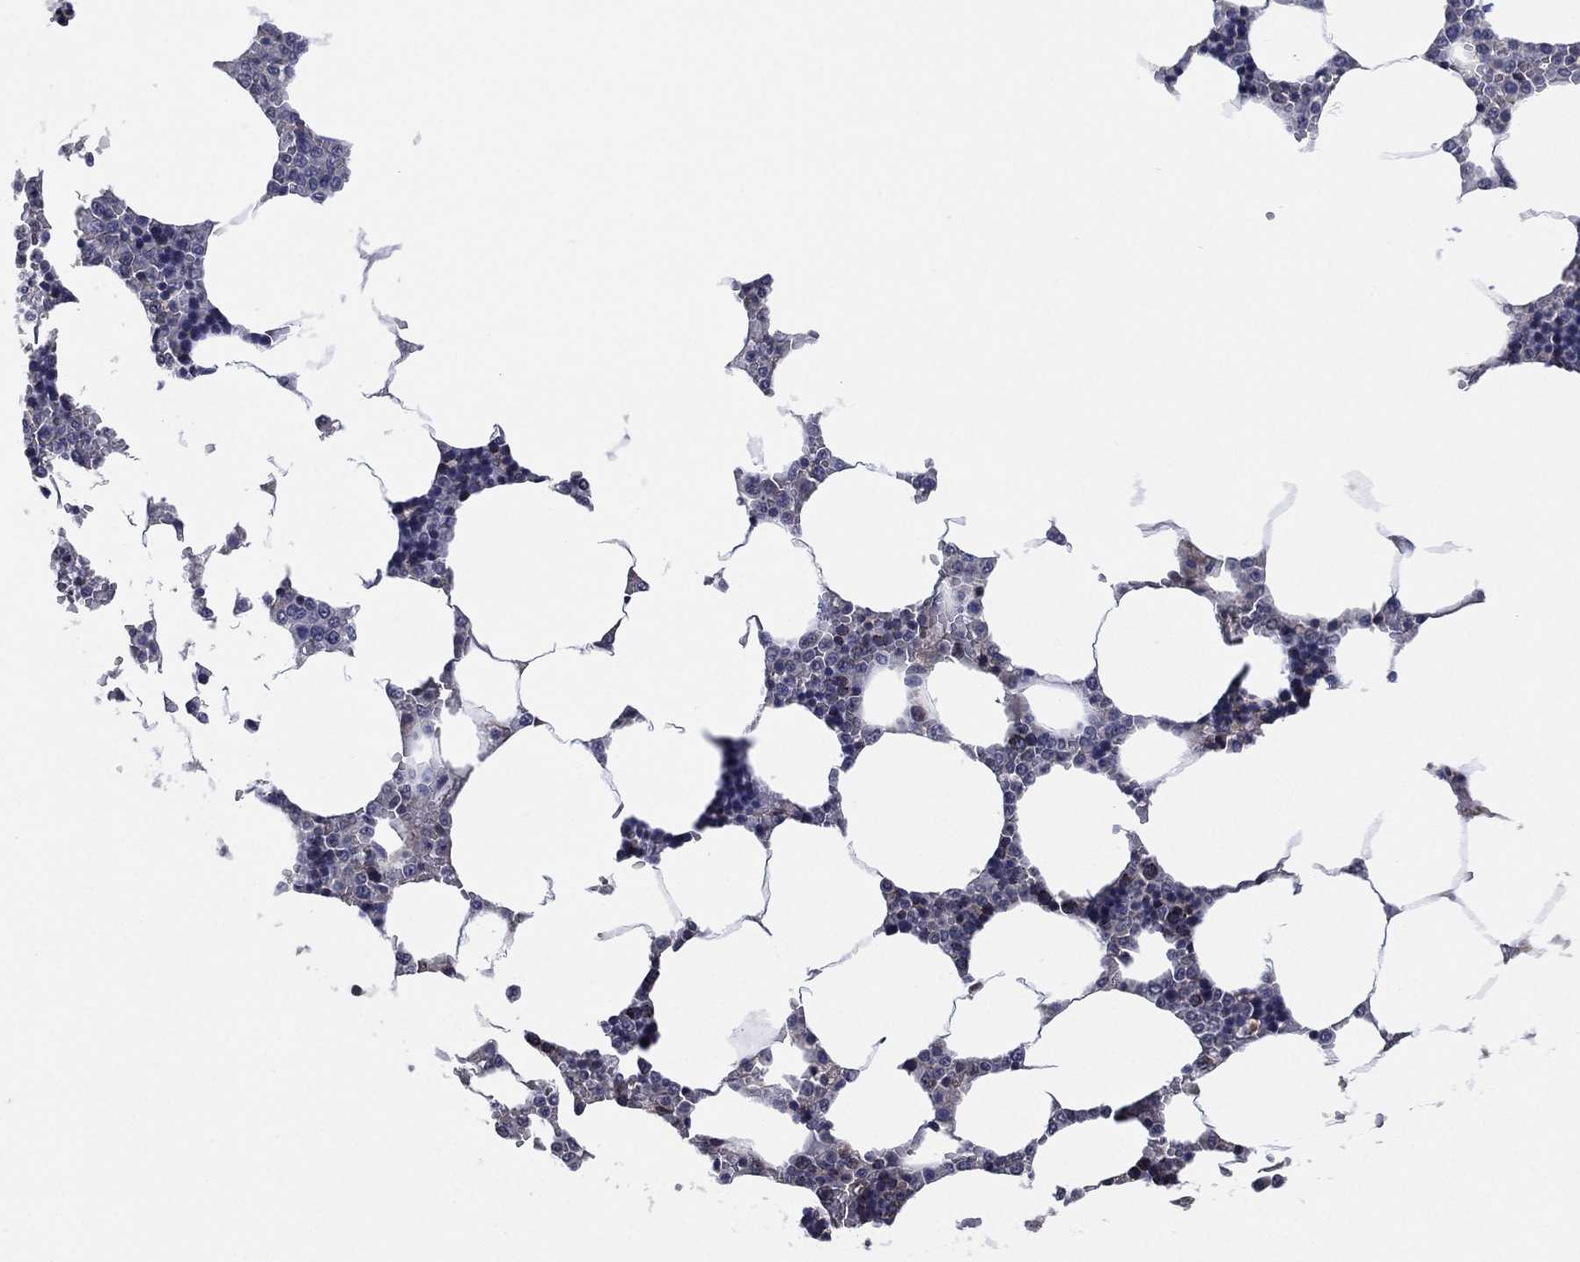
{"staining": {"intensity": "negative", "quantity": "none", "location": "none"}, "tissue": "bone marrow", "cell_type": "Hematopoietic cells", "image_type": "normal", "snomed": [{"axis": "morphology", "description": "Normal tissue, NOS"}, {"axis": "topography", "description": "Bone marrow"}], "caption": "The immunohistochemistry photomicrograph has no significant staining in hematopoietic cells of bone marrow. (Stains: DAB IHC with hematoxylin counter stain, Microscopy: brightfield microscopy at high magnification).", "gene": "SELENOO", "patient": {"sex": "male", "age": 63}}